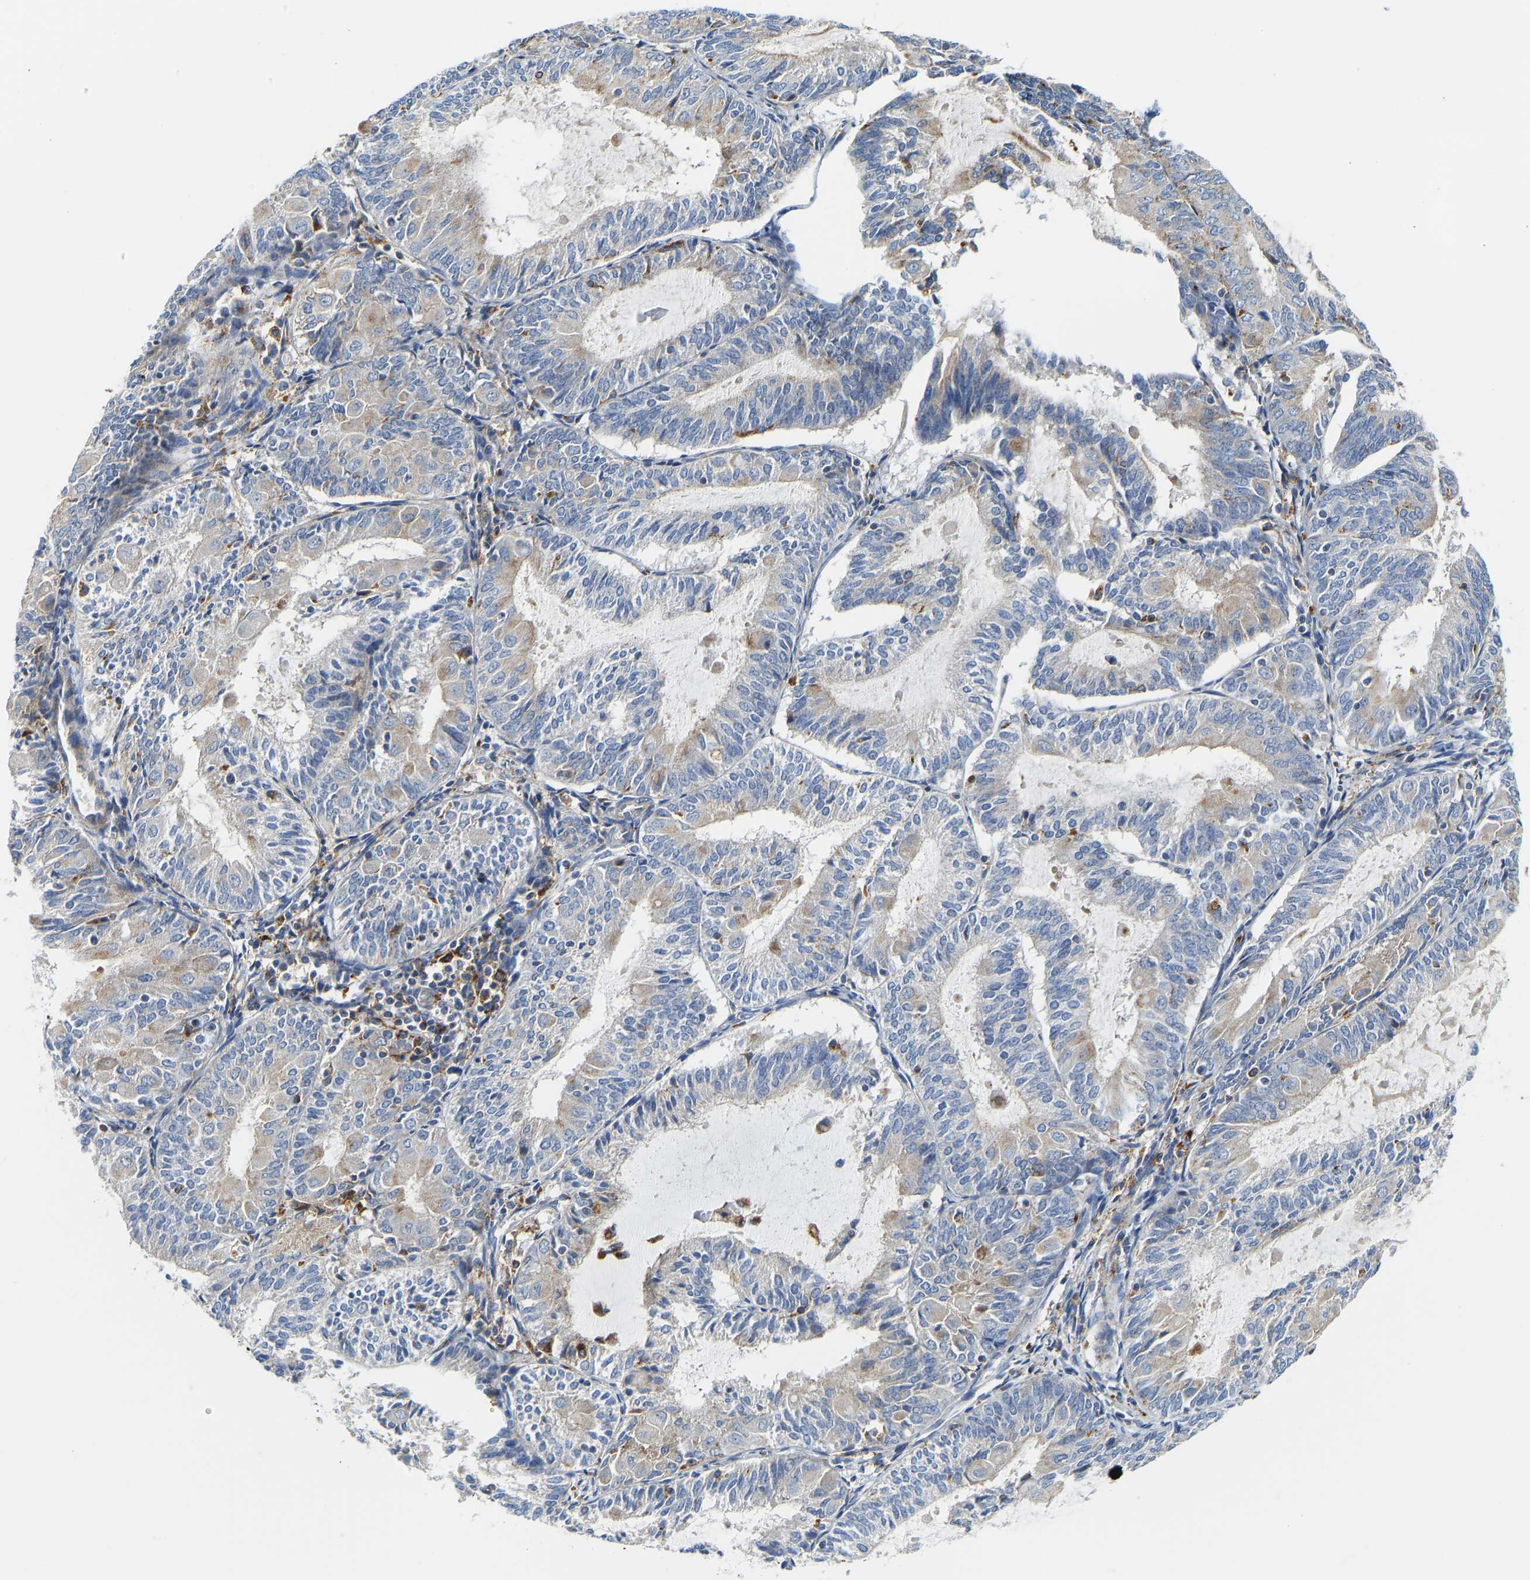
{"staining": {"intensity": "weak", "quantity": "<25%", "location": "cytoplasmic/membranous"}, "tissue": "endometrial cancer", "cell_type": "Tumor cells", "image_type": "cancer", "snomed": [{"axis": "morphology", "description": "Adenocarcinoma, NOS"}, {"axis": "topography", "description": "Endometrium"}], "caption": "This is an immunohistochemistry (IHC) photomicrograph of human endometrial cancer. There is no staining in tumor cells.", "gene": "ATP6V1E1", "patient": {"sex": "female", "age": 81}}